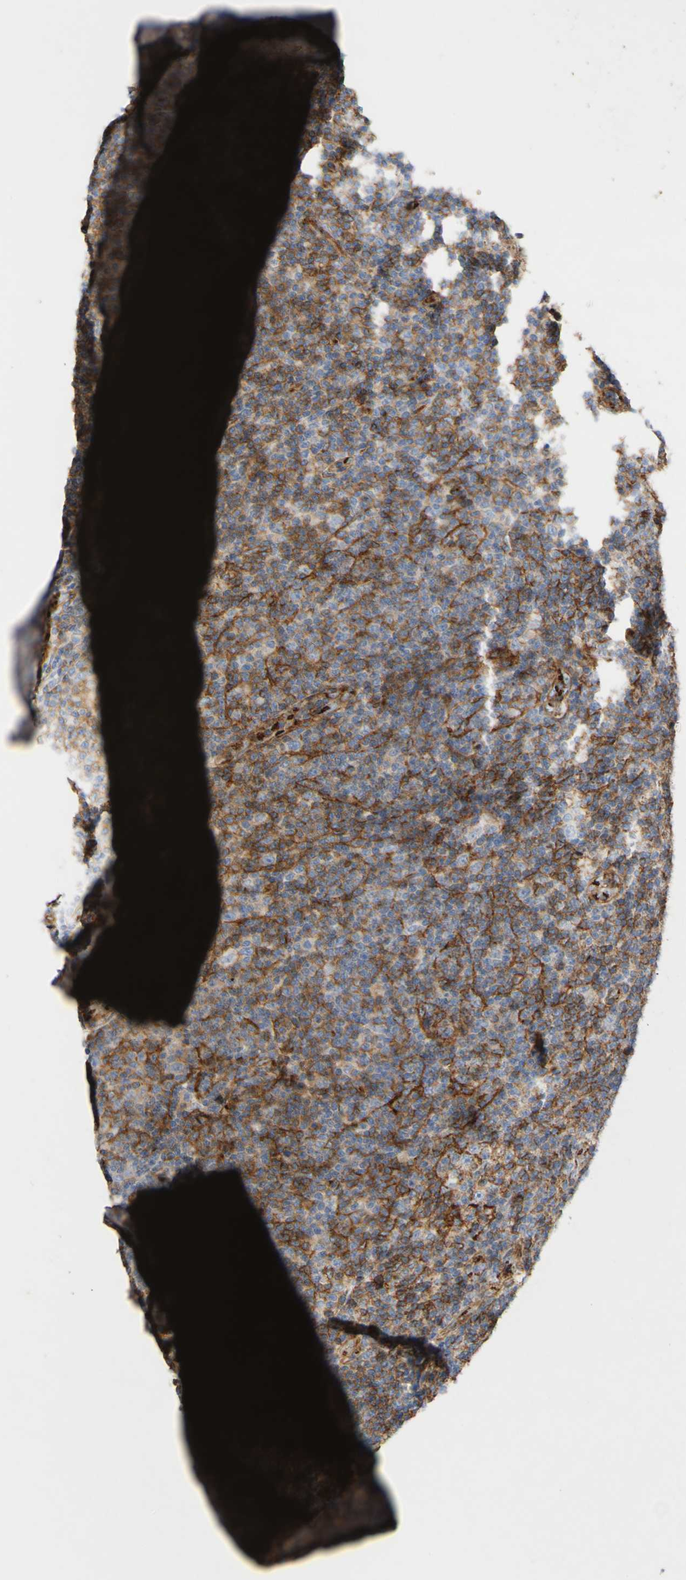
{"staining": {"intensity": "moderate", "quantity": "25%-75%", "location": "cytoplasmic/membranous"}, "tissue": "lymphoma", "cell_type": "Tumor cells", "image_type": "cancer", "snomed": [{"axis": "morphology", "description": "Malignant lymphoma, non-Hodgkin's type, Low grade"}, {"axis": "topography", "description": "Lymph node"}], "caption": "Immunohistochemical staining of lymphoma shows medium levels of moderate cytoplasmic/membranous protein positivity in about 25%-75% of tumor cells.", "gene": "ATP2A3", "patient": {"sex": "male", "age": 83}}